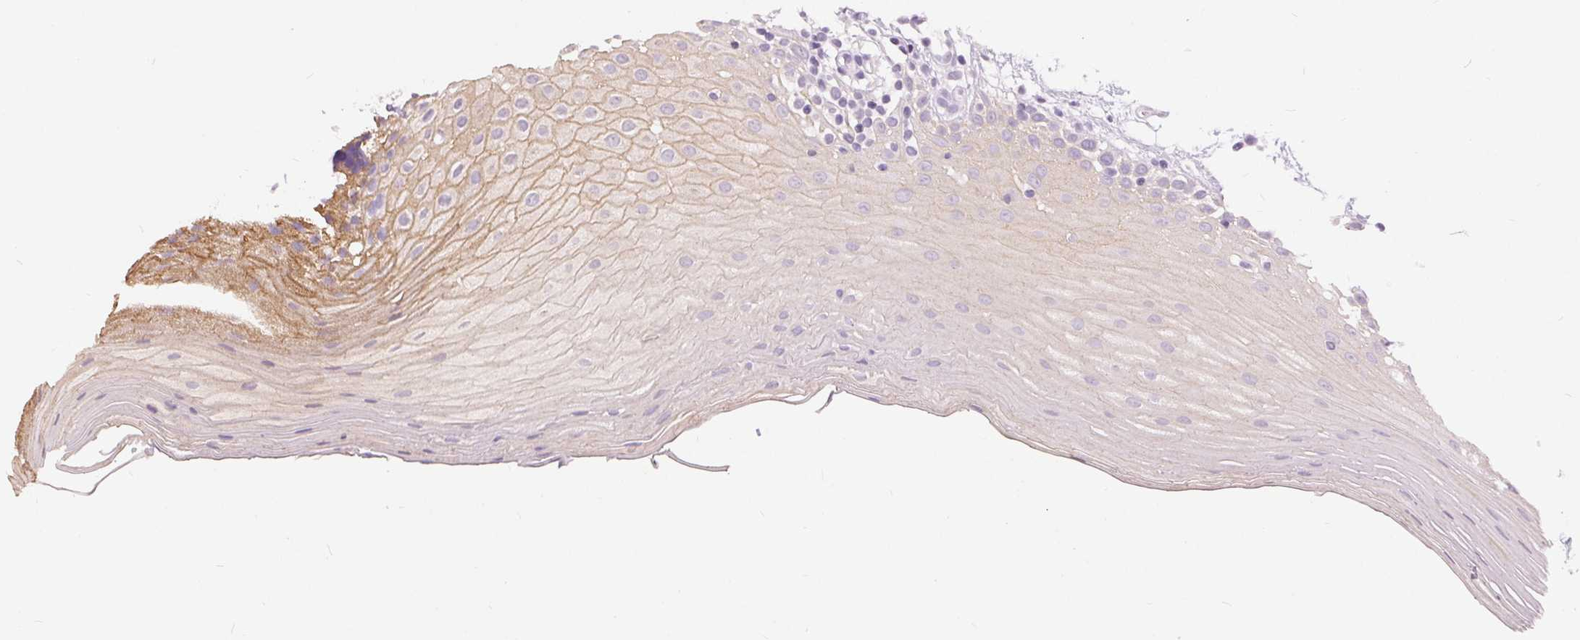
{"staining": {"intensity": "moderate", "quantity": "<25%", "location": "cytoplasmic/membranous"}, "tissue": "oral mucosa", "cell_type": "Squamous epithelial cells", "image_type": "normal", "snomed": [{"axis": "morphology", "description": "Normal tissue, NOS"}, {"axis": "morphology", "description": "Squamous cell carcinoma, NOS"}, {"axis": "topography", "description": "Oral tissue"}, {"axis": "topography", "description": "Tounge, NOS"}, {"axis": "topography", "description": "Head-Neck"}], "caption": "Immunohistochemical staining of benign human oral mucosa reveals moderate cytoplasmic/membranous protein staining in about <25% of squamous epithelial cells.", "gene": "DSG3", "patient": {"sex": "male", "age": 62}}